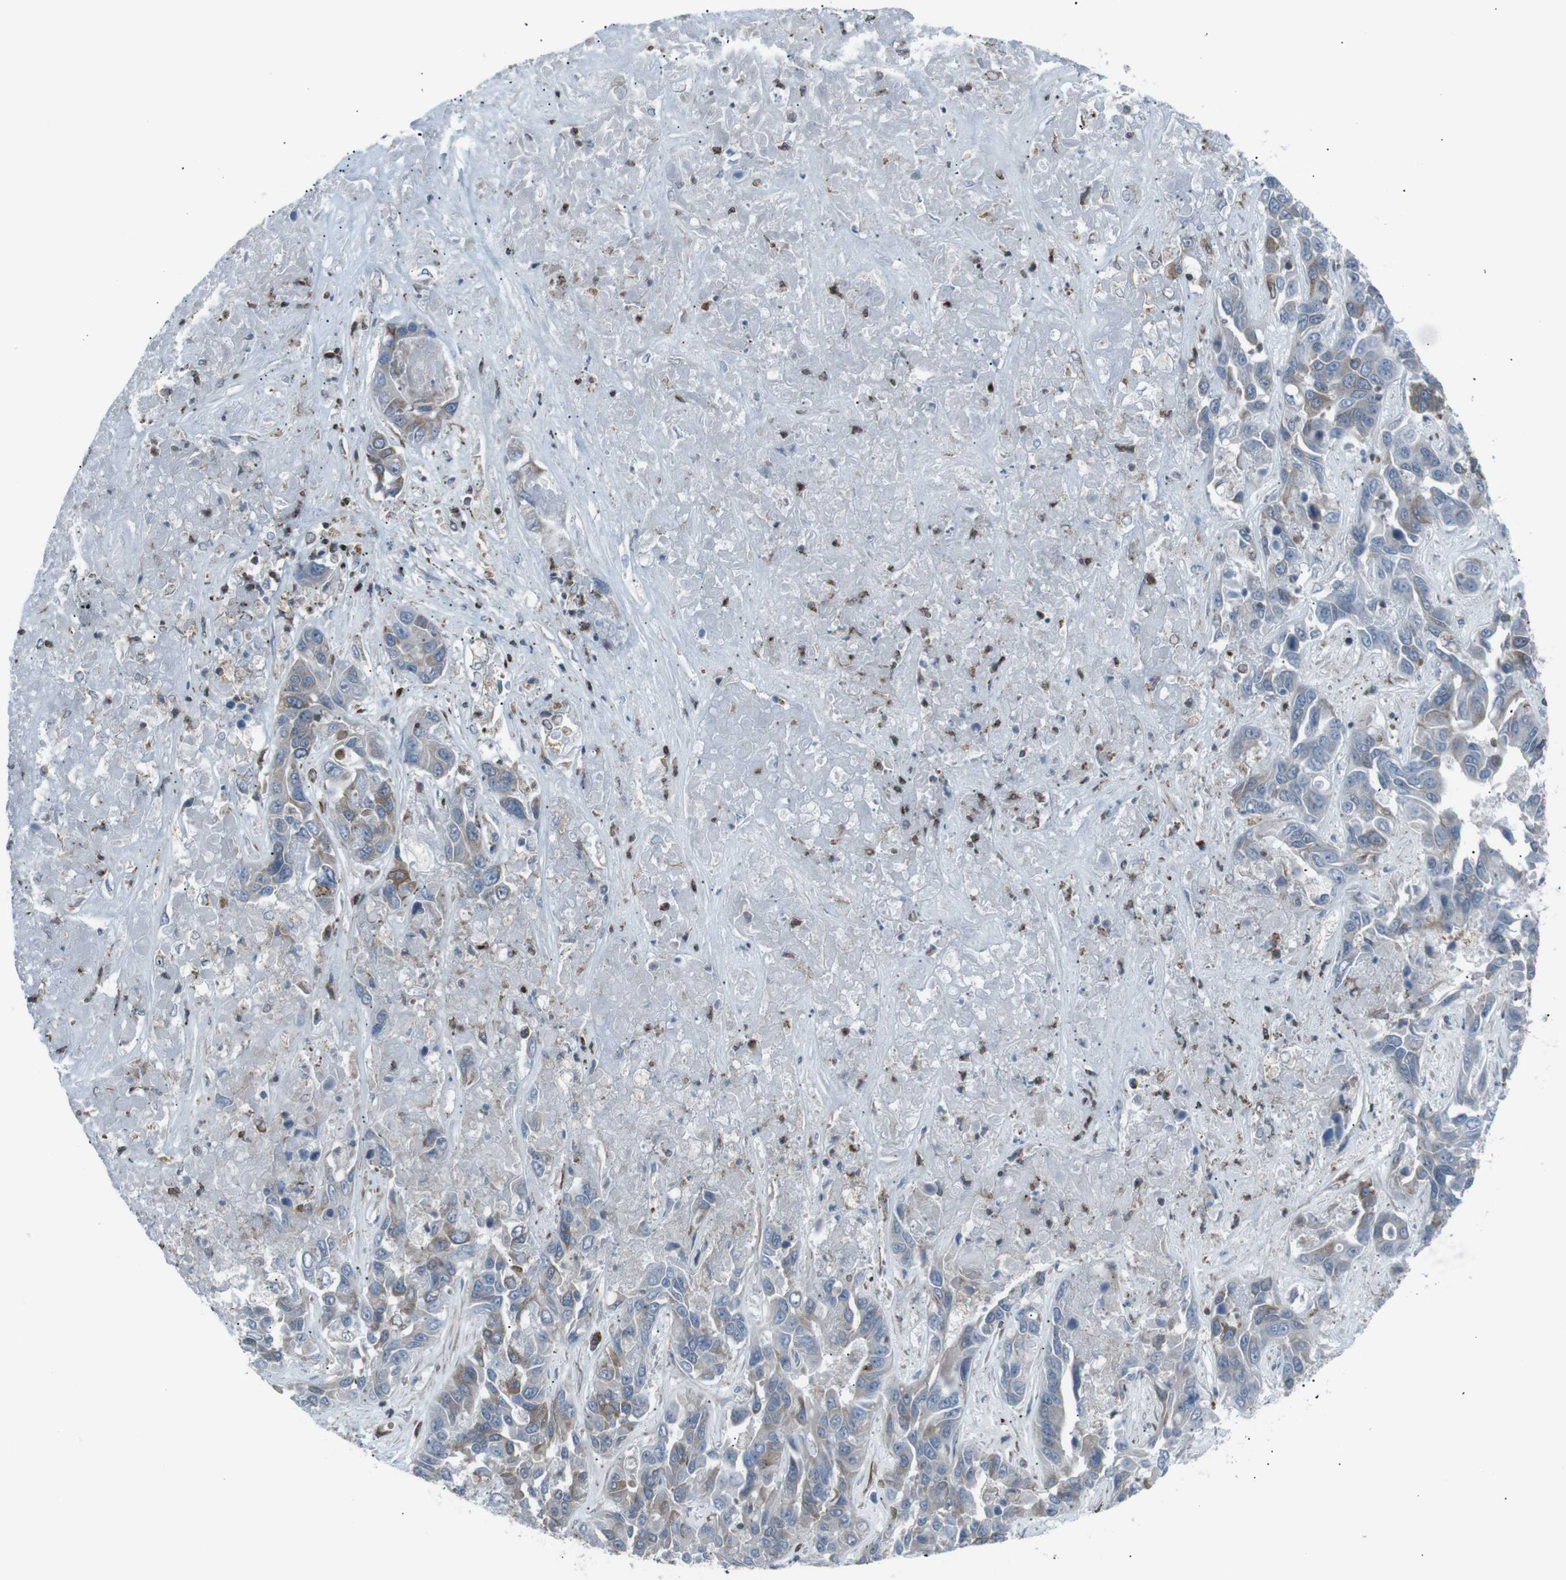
{"staining": {"intensity": "weak", "quantity": "25%-75%", "location": "cytoplasmic/membranous"}, "tissue": "liver cancer", "cell_type": "Tumor cells", "image_type": "cancer", "snomed": [{"axis": "morphology", "description": "Cholangiocarcinoma"}, {"axis": "topography", "description": "Liver"}], "caption": "Brown immunohistochemical staining in liver cancer shows weak cytoplasmic/membranous positivity in approximately 25%-75% of tumor cells.", "gene": "LNPK", "patient": {"sex": "female", "age": 52}}